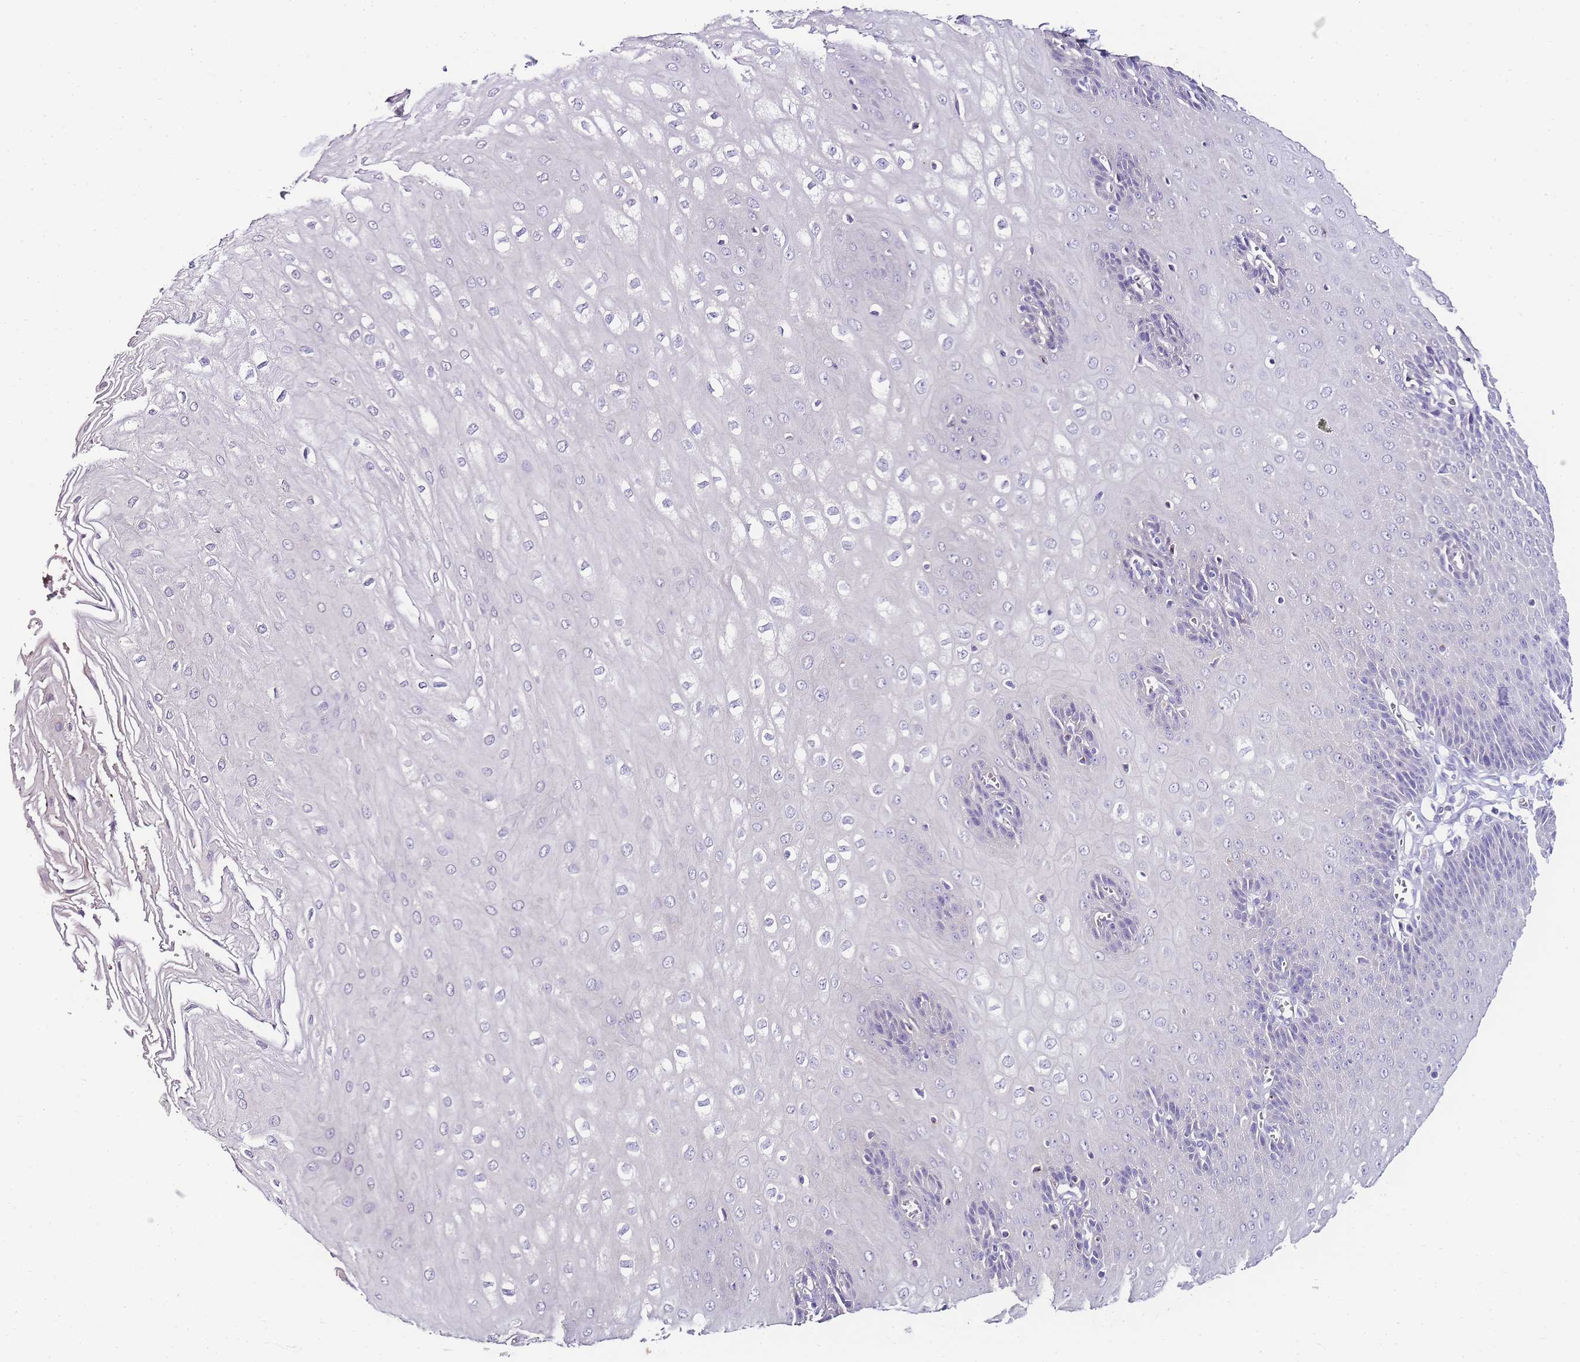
{"staining": {"intensity": "negative", "quantity": "none", "location": "none"}, "tissue": "esophagus", "cell_type": "Squamous epithelial cells", "image_type": "normal", "snomed": [{"axis": "morphology", "description": "Normal tissue, NOS"}, {"axis": "topography", "description": "Esophagus"}], "caption": "IHC photomicrograph of unremarkable esophagus: esophagus stained with DAB reveals no significant protein staining in squamous epithelial cells.", "gene": "DPP4", "patient": {"sex": "male", "age": 60}}